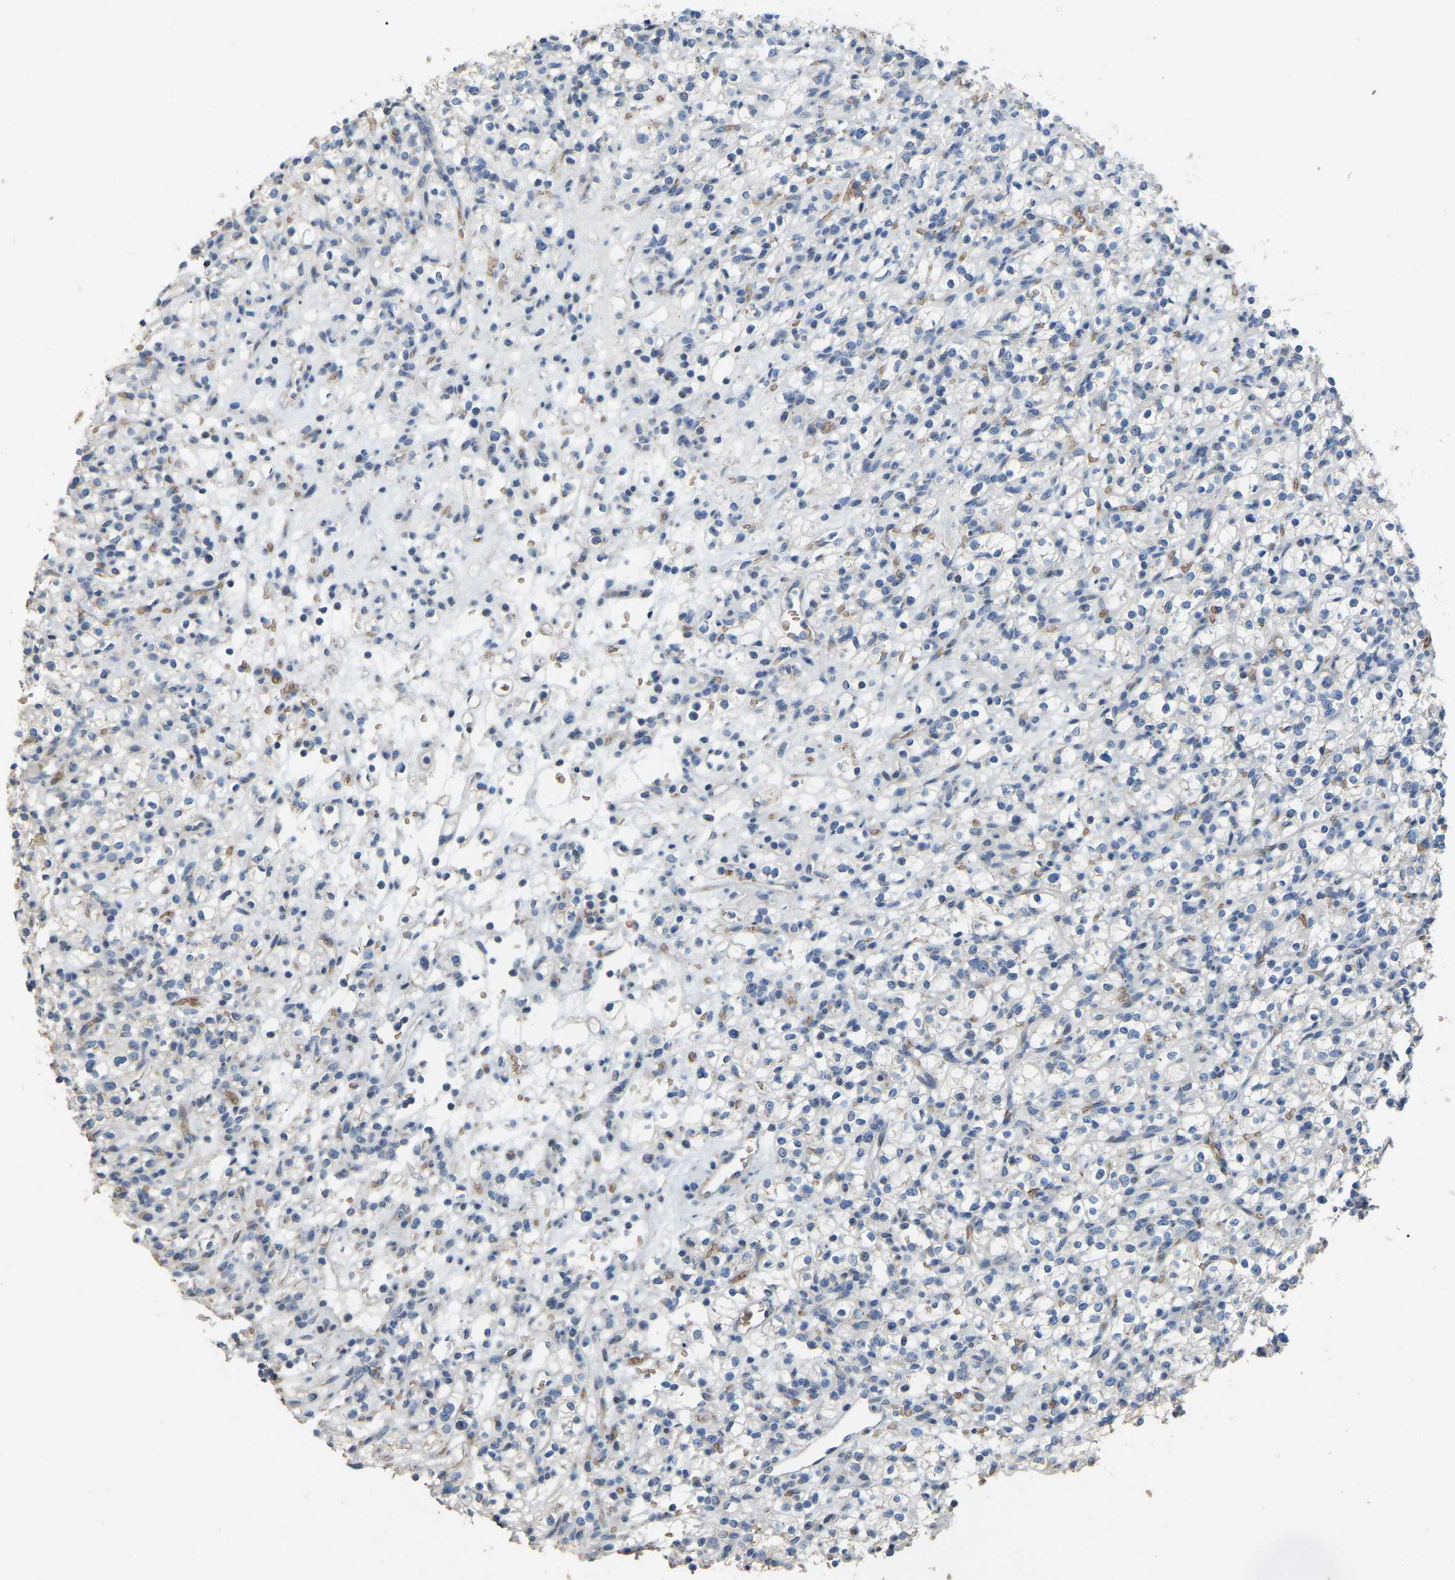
{"staining": {"intensity": "negative", "quantity": "none", "location": "none"}, "tissue": "renal cancer", "cell_type": "Tumor cells", "image_type": "cancer", "snomed": [{"axis": "morphology", "description": "Normal tissue, NOS"}, {"axis": "morphology", "description": "Adenocarcinoma, NOS"}, {"axis": "topography", "description": "Kidney"}], "caption": "This histopathology image is of renal adenocarcinoma stained with IHC to label a protein in brown with the nuclei are counter-stained blue. There is no positivity in tumor cells. Brightfield microscopy of immunohistochemistry (IHC) stained with DAB (3,3'-diaminobenzidine) (brown) and hematoxylin (blue), captured at high magnification.", "gene": "CFAP298", "patient": {"sex": "female", "age": 72}}